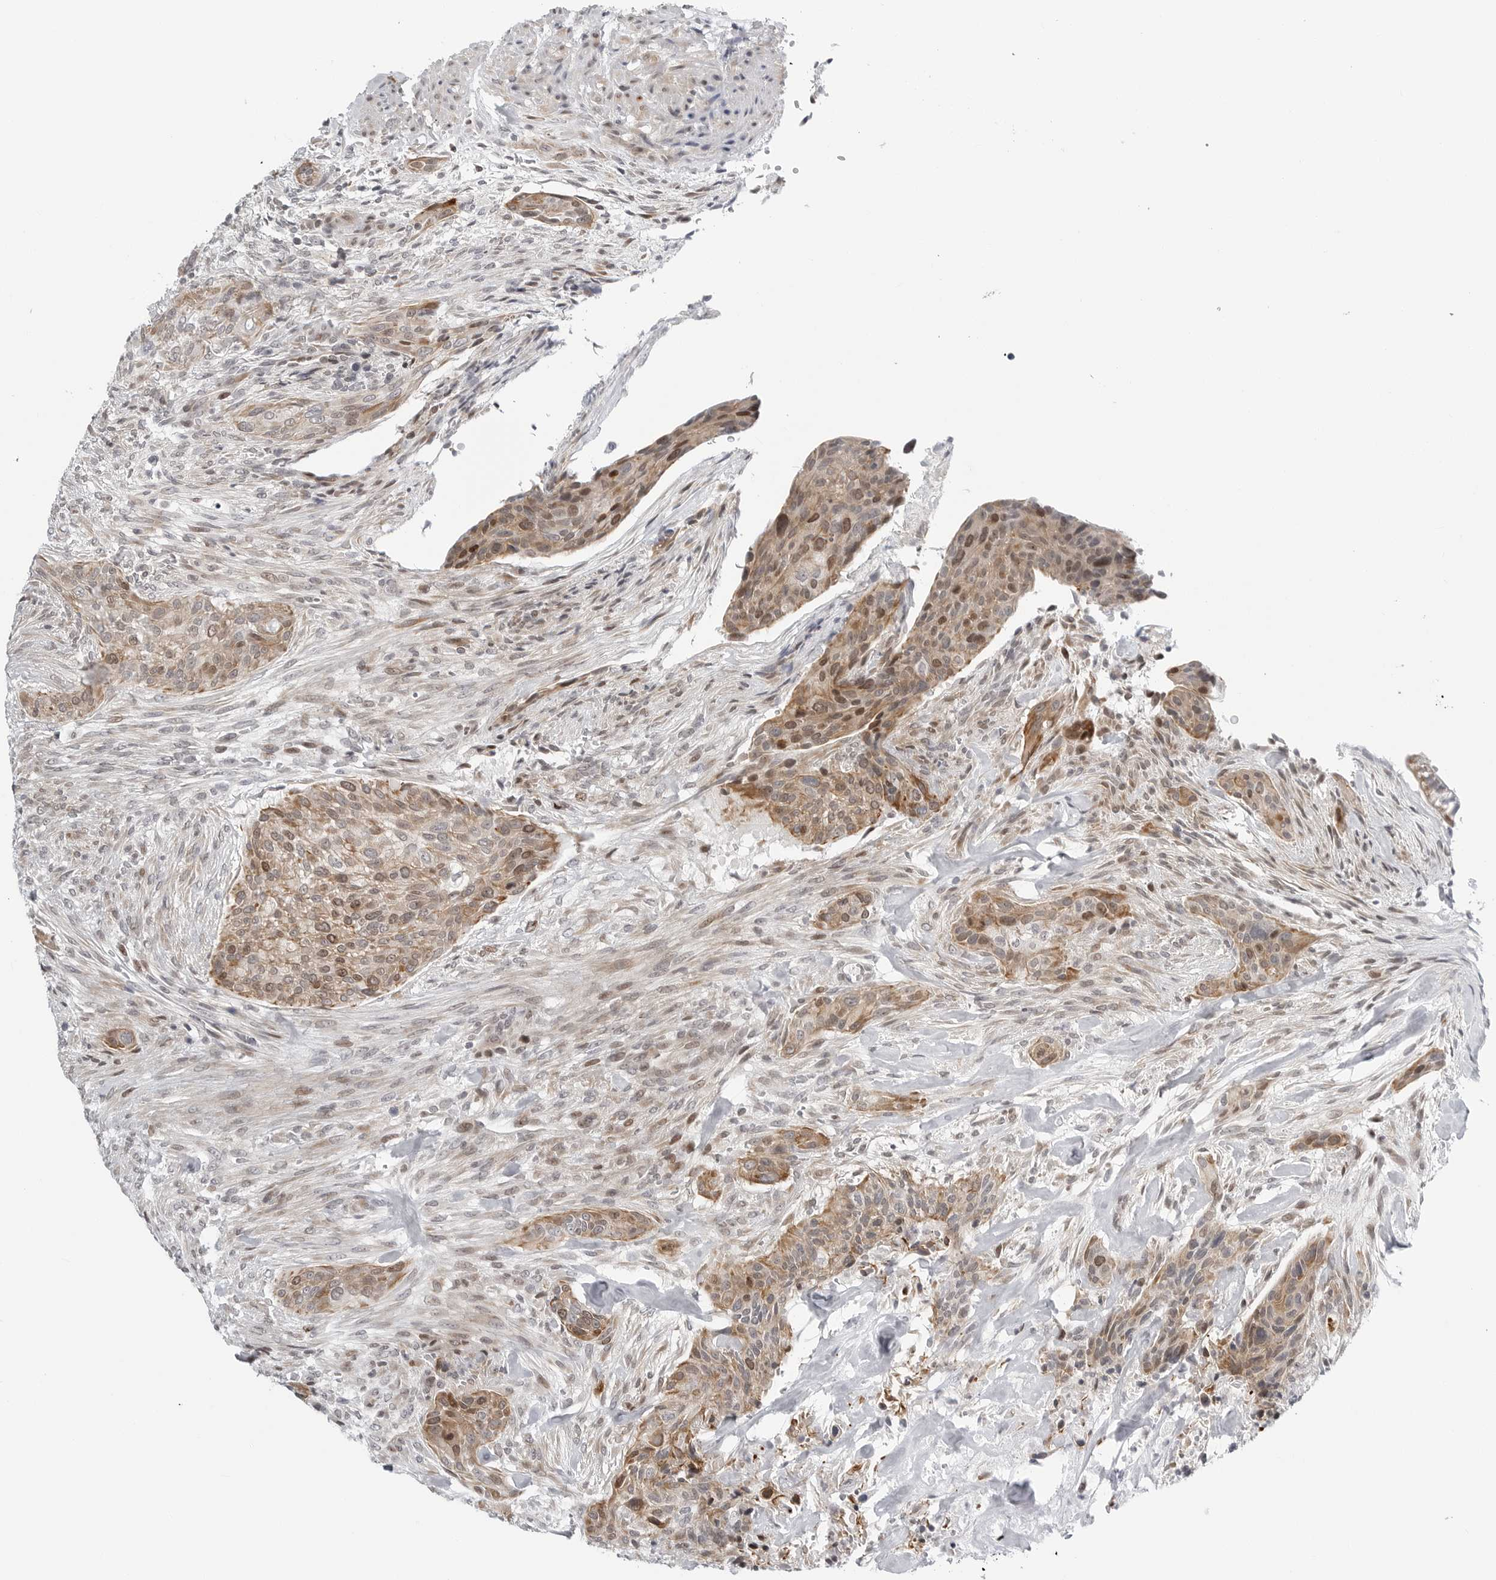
{"staining": {"intensity": "weak", "quantity": ">75%", "location": "cytoplasmic/membranous"}, "tissue": "urothelial cancer", "cell_type": "Tumor cells", "image_type": "cancer", "snomed": [{"axis": "morphology", "description": "Urothelial carcinoma, High grade"}, {"axis": "topography", "description": "Urinary bladder"}], "caption": "An image showing weak cytoplasmic/membranous staining in approximately >75% of tumor cells in urothelial cancer, as visualized by brown immunohistochemical staining.", "gene": "FAM135B", "patient": {"sex": "male", "age": 35}}